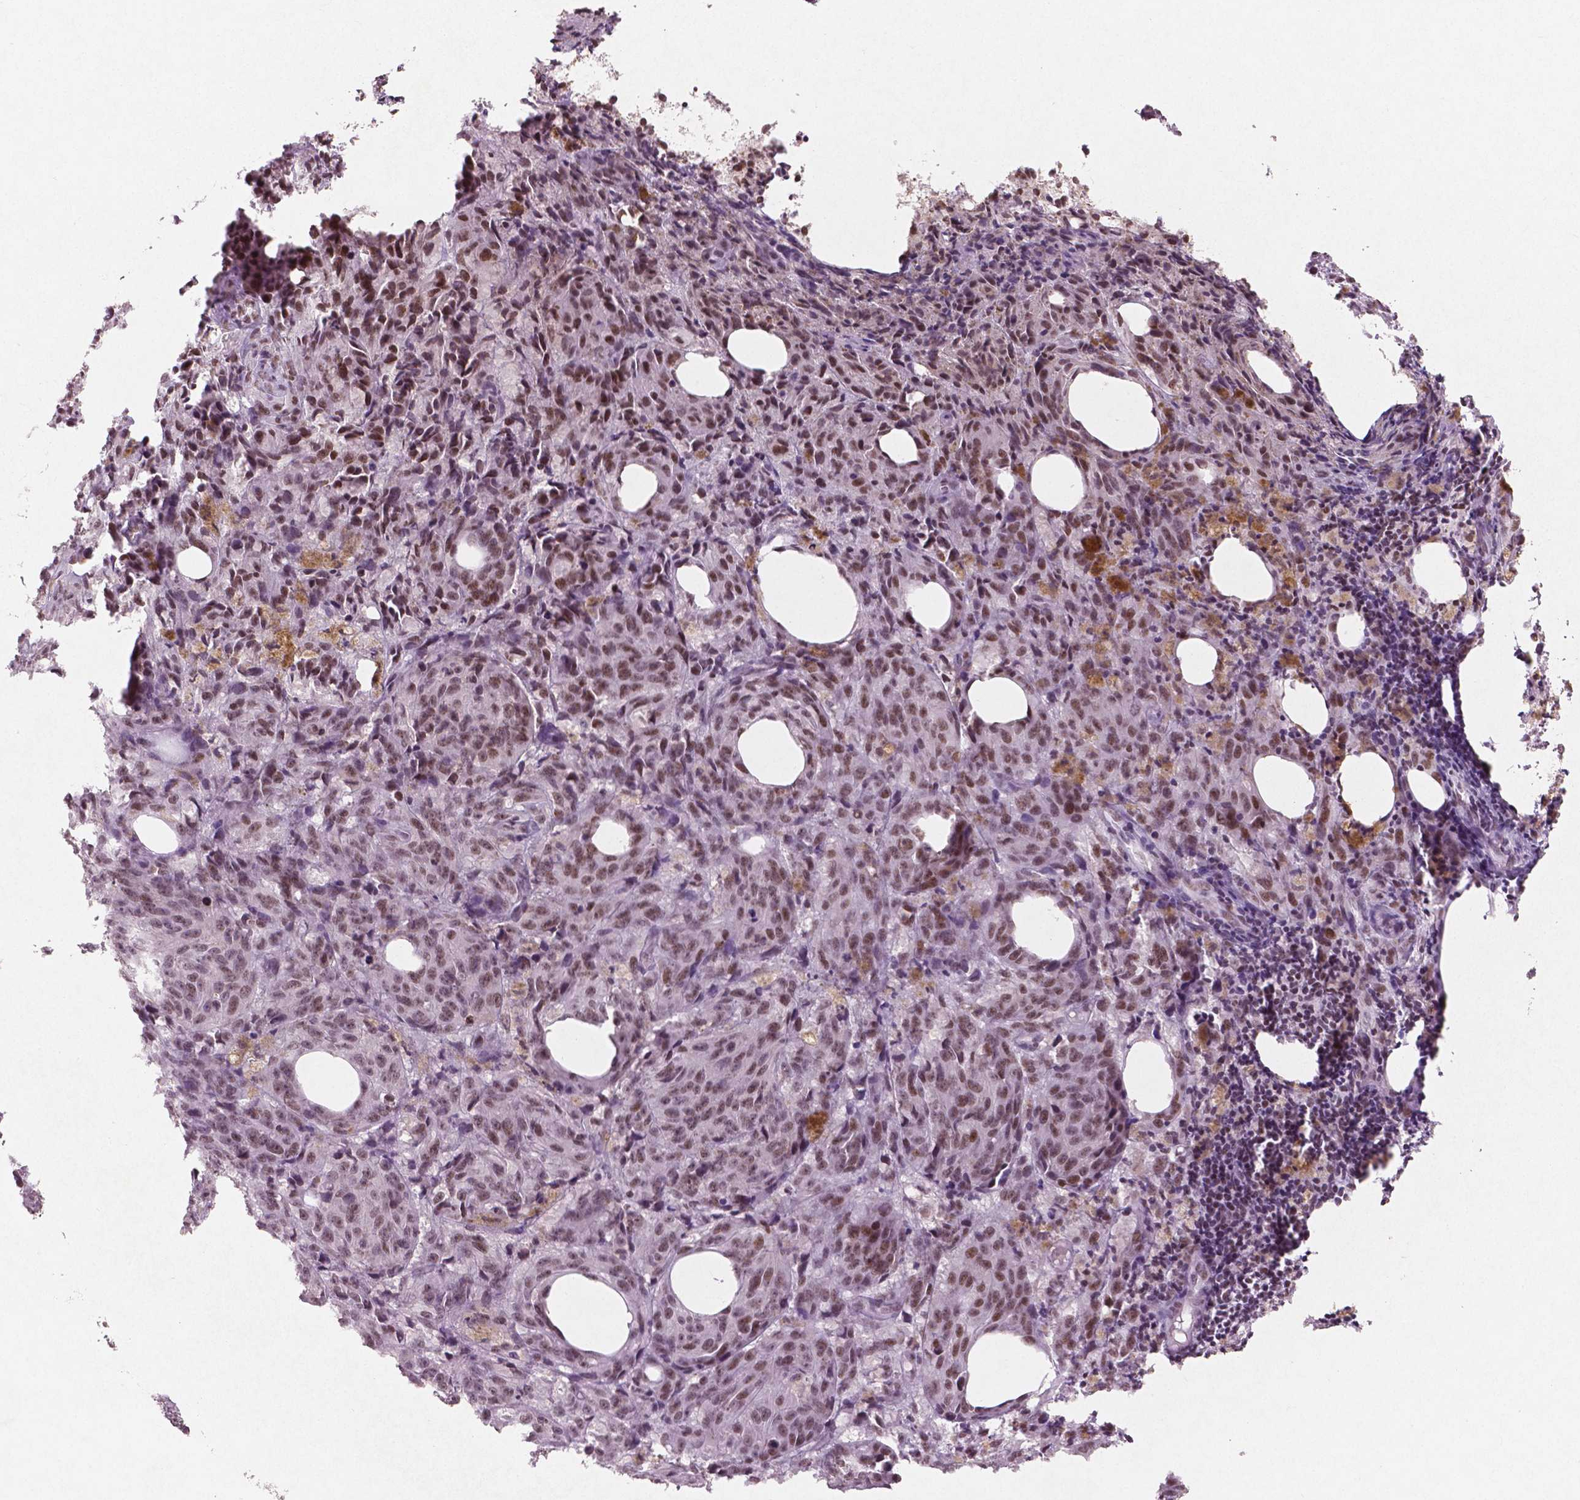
{"staining": {"intensity": "moderate", "quantity": ">75%", "location": "nuclear"}, "tissue": "melanoma", "cell_type": "Tumor cells", "image_type": "cancer", "snomed": [{"axis": "morphology", "description": "Malignant melanoma, NOS"}, {"axis": "topography", "description": "Skin"}], "caption": "Immunohistochemical staining of malignant melanoma reveals medium levels of moderate nuclear positivity in approximately >75% of tumor cells. Nuclei are stained in blue.", "gene": "BRD4", "patient": {"sex": "female", "age": 34}}